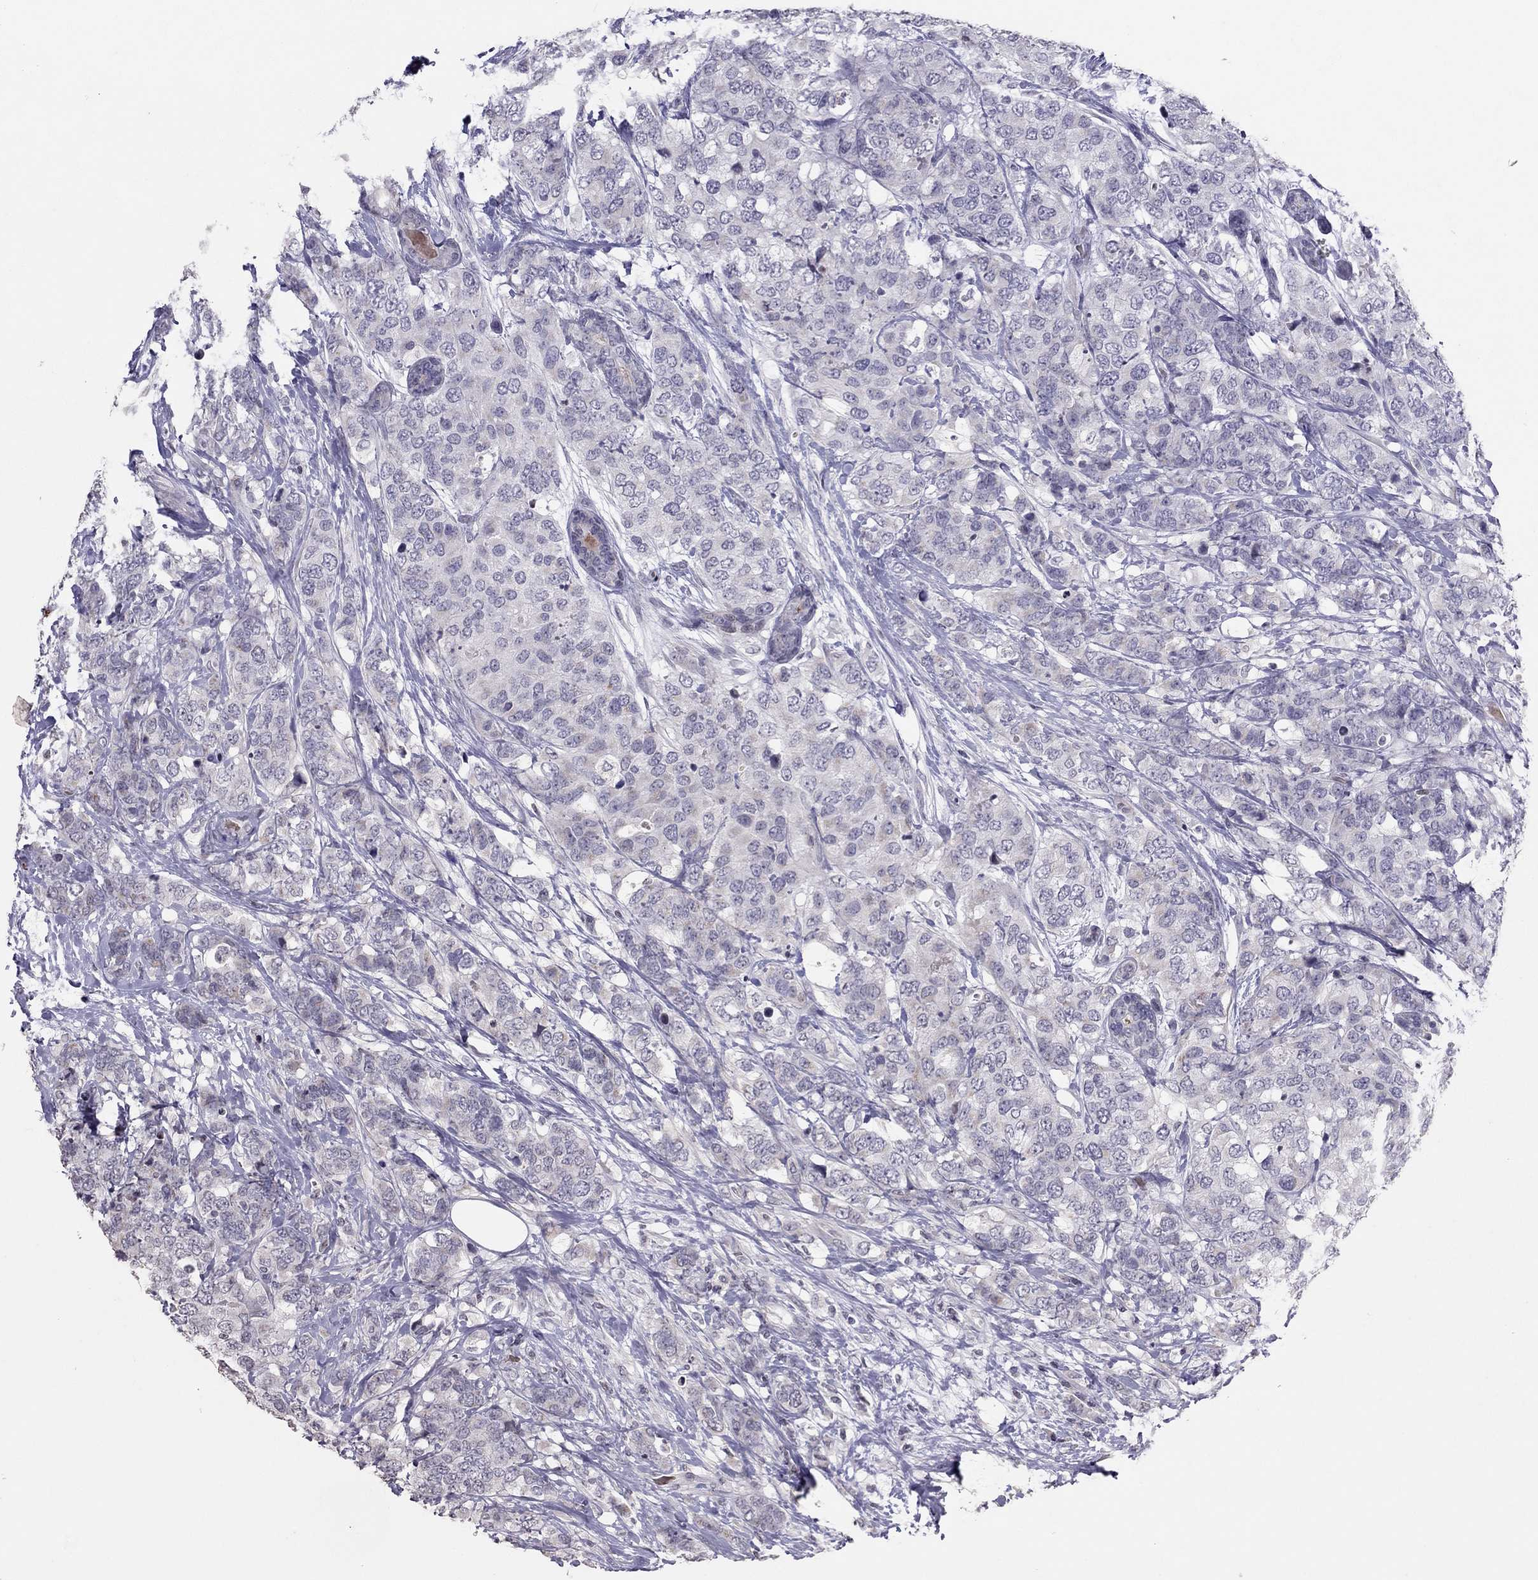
{"staining": {"intensity": "negative", "quantity": "none", "location": "none"}, "tissue": "breast cancer", "cell_type": "Tumor cells", "image_type": "cancer", "snomed": [{"axis": "morphology", "description": "Lobular carcinoma"}, {"axis": "topography", "description": "Breast"}], "caption": "Lobular carcinoma (breast) stained for a protein using immunohistochemistry shows no positivity tumor cells.", "gene": "TSHB", "patient": {"sex": "female", "age": 59}}